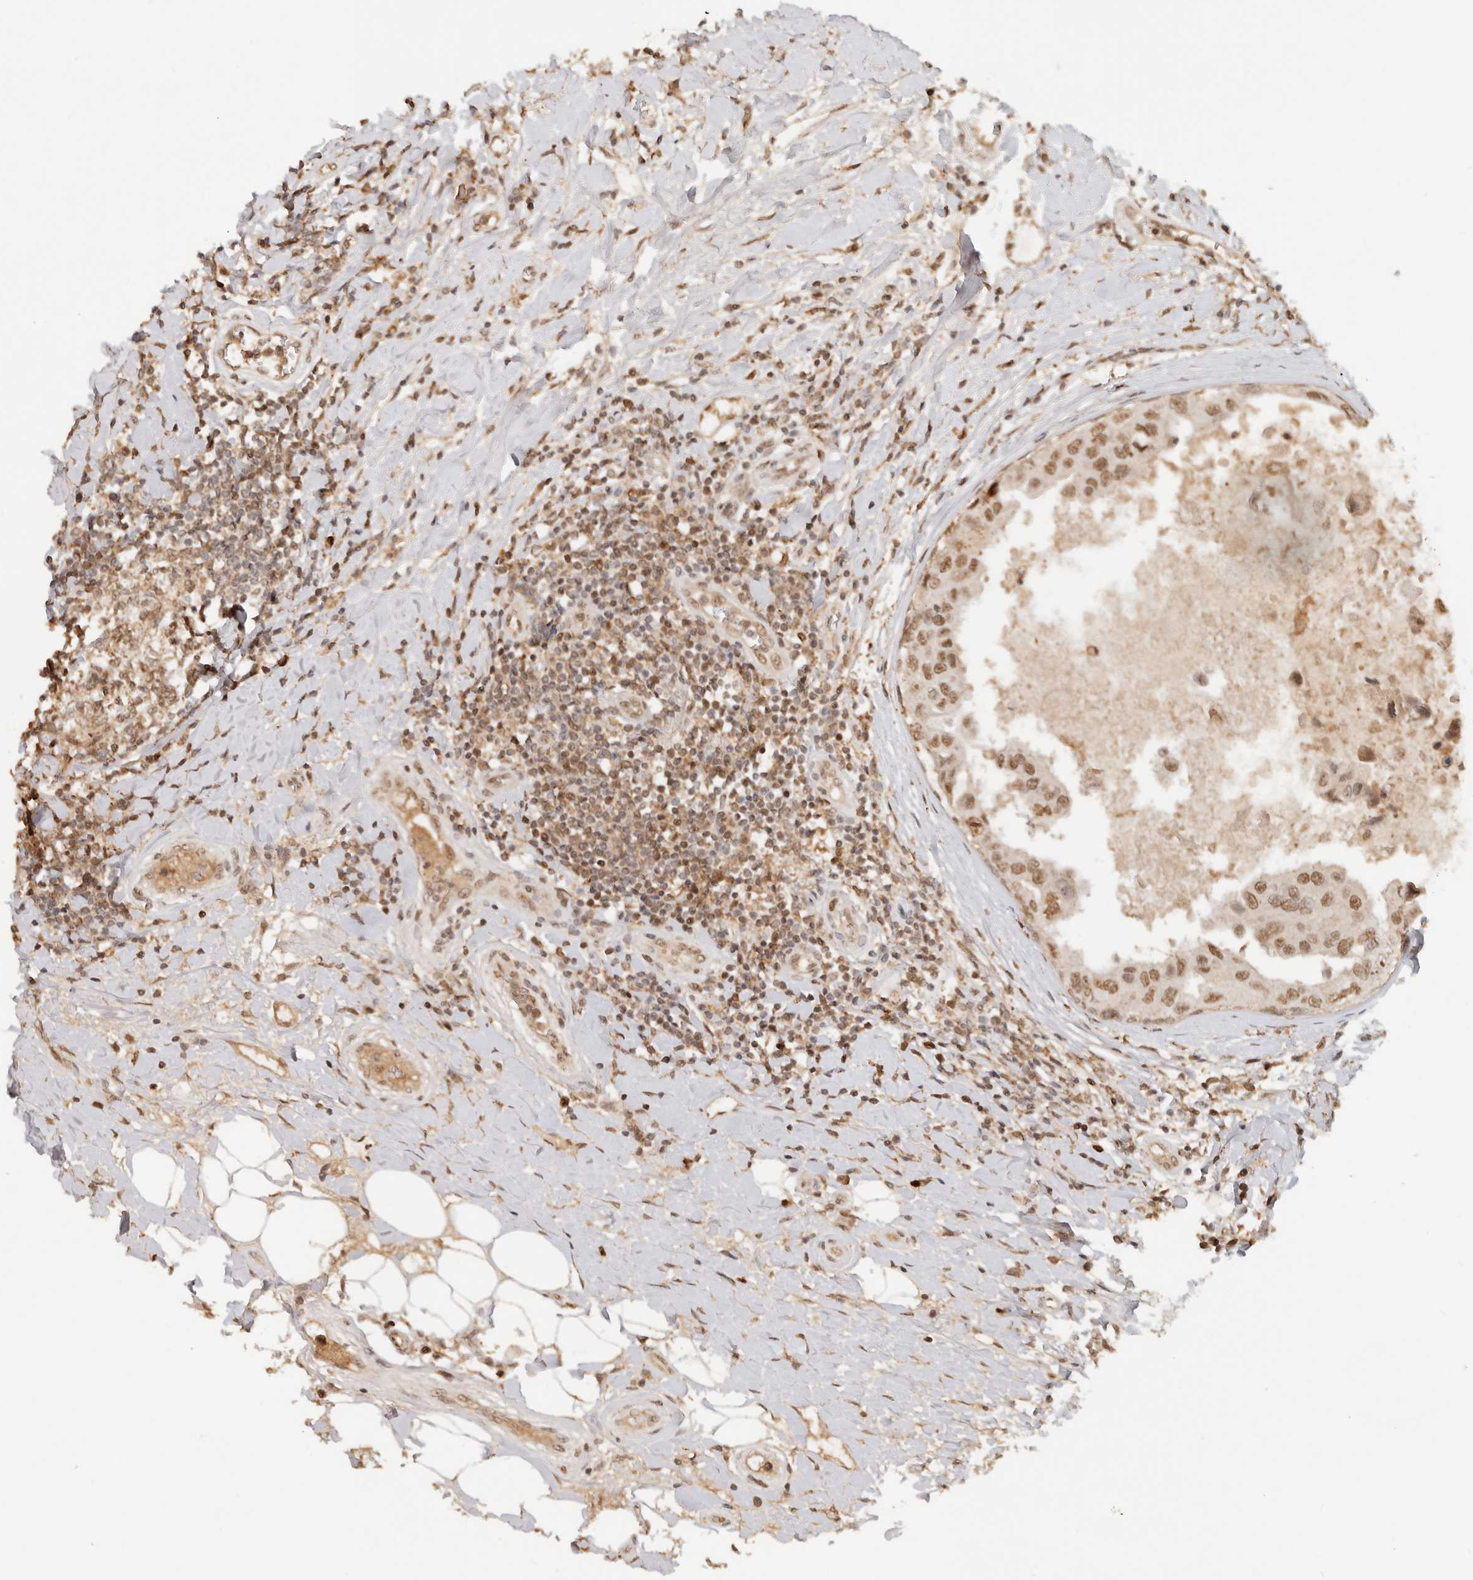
{"staining": {"intensity": "moderate", "quantity": ">75%", "location": "nuclear"}, "tissue": "breast cancer", "cell_type": "Tumor cells", "image_type": "cancer", "snomed": [{"axis": "morphology", "description": "Duct carcinoma"}, {"axis": "topography", "description": "Breast"}], "caption": "Breast invasive ductal carcinoma was stained to show a protein in brown. There is medium levels of moderate nuclear staining in about >75% of tumor cells.", "gene": "NPAS2", "patient": {"sex": "female", "age": 27}}